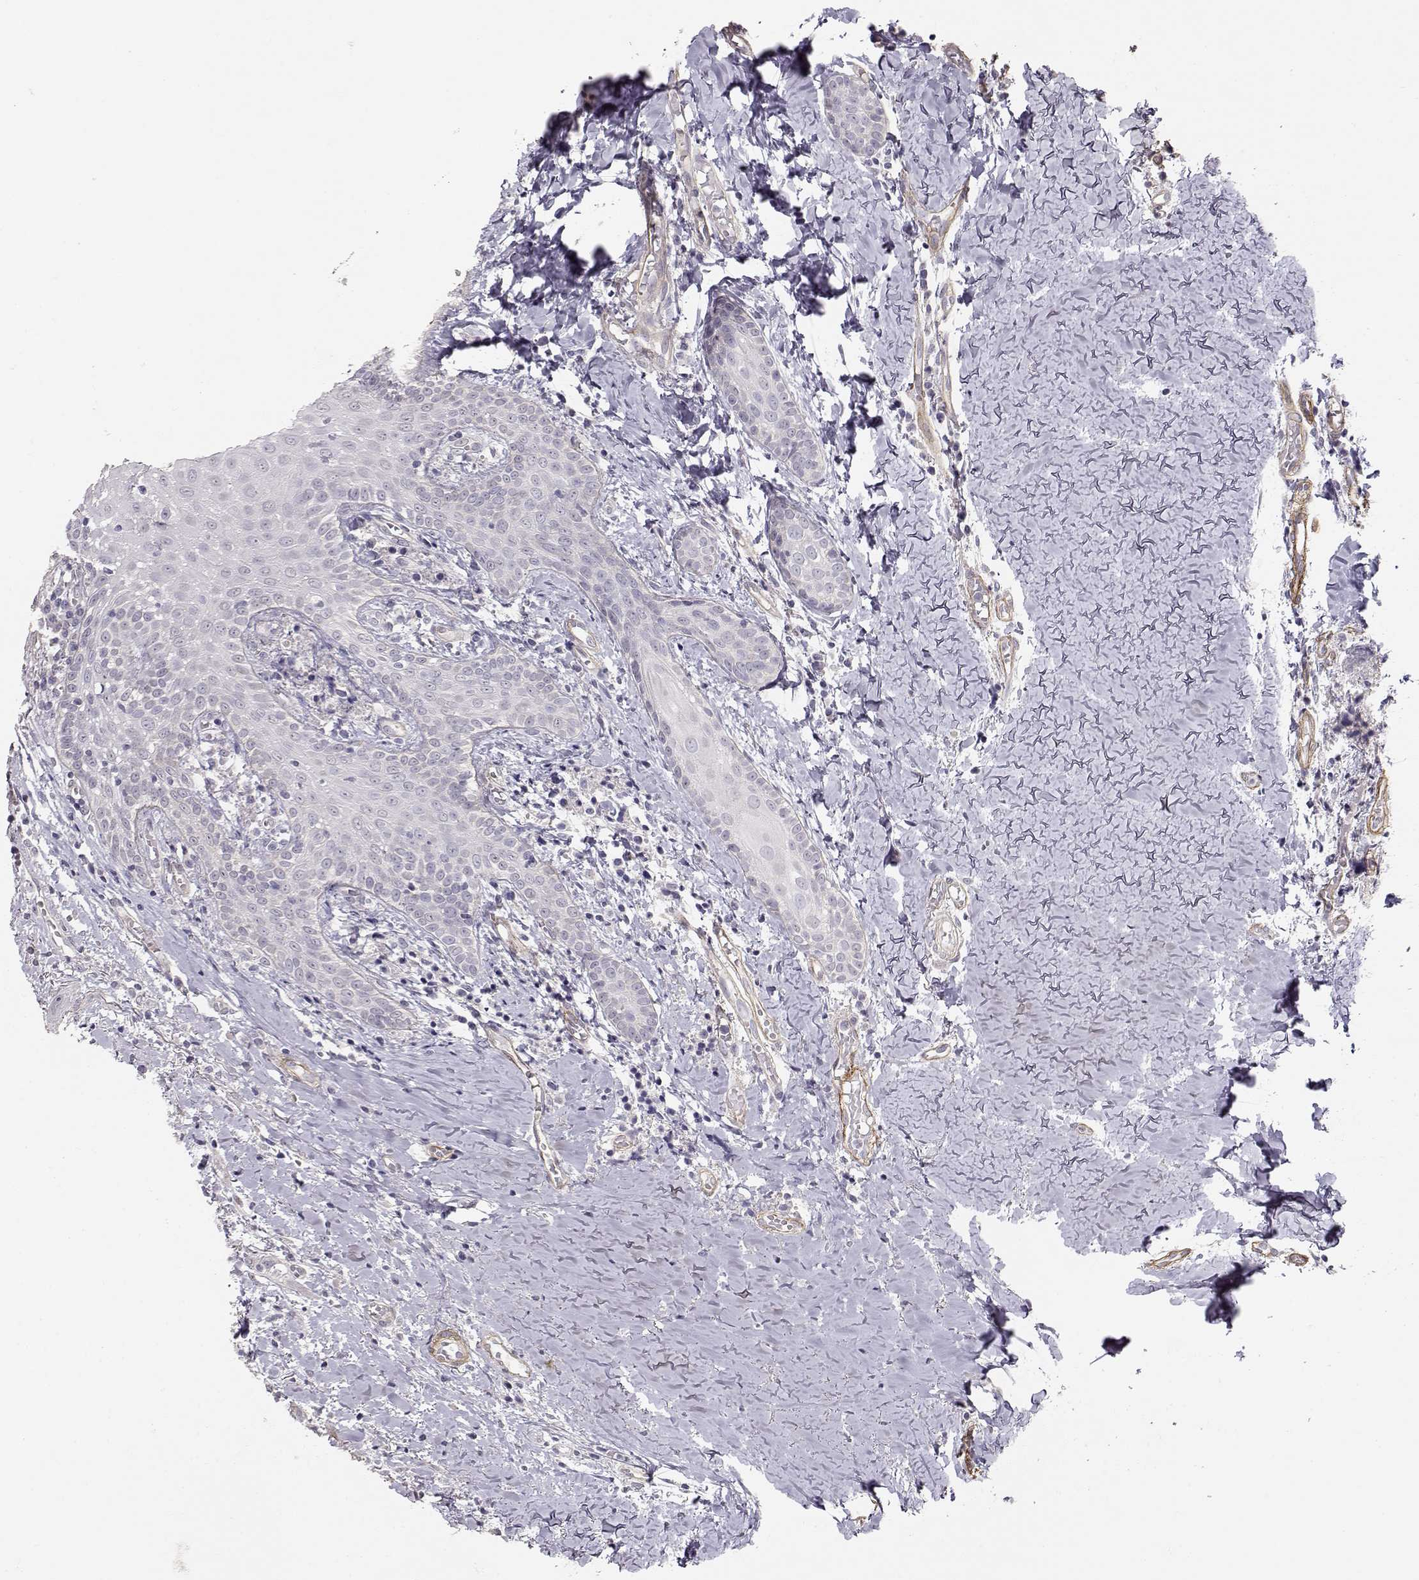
{"staining": {"intensity": "negative", "quantity": "none", "location": "none"}, "tissue": "head and neck cancer", "cell_type": "Tumor cells", "image_type": "cancer", "snomed": [{"axis": "morphology", "description": "Normal tissue, NOS"}, {"axis": "morphology", "description": "Squamous cell carcinoma, NOS"}, {"axis": "topography", "description": "Oral tissue"}, {"axis": "topography", "description": "Salivary gland"}, {"axis": "topography", "description": "Head-Neck"}], "caption": "Image shows no significant protein expression in tumor cells of squamous cell carcinoma (head and neck).", "gene": "LAMA5", "patient": {"sex": "female", "age": 62}}